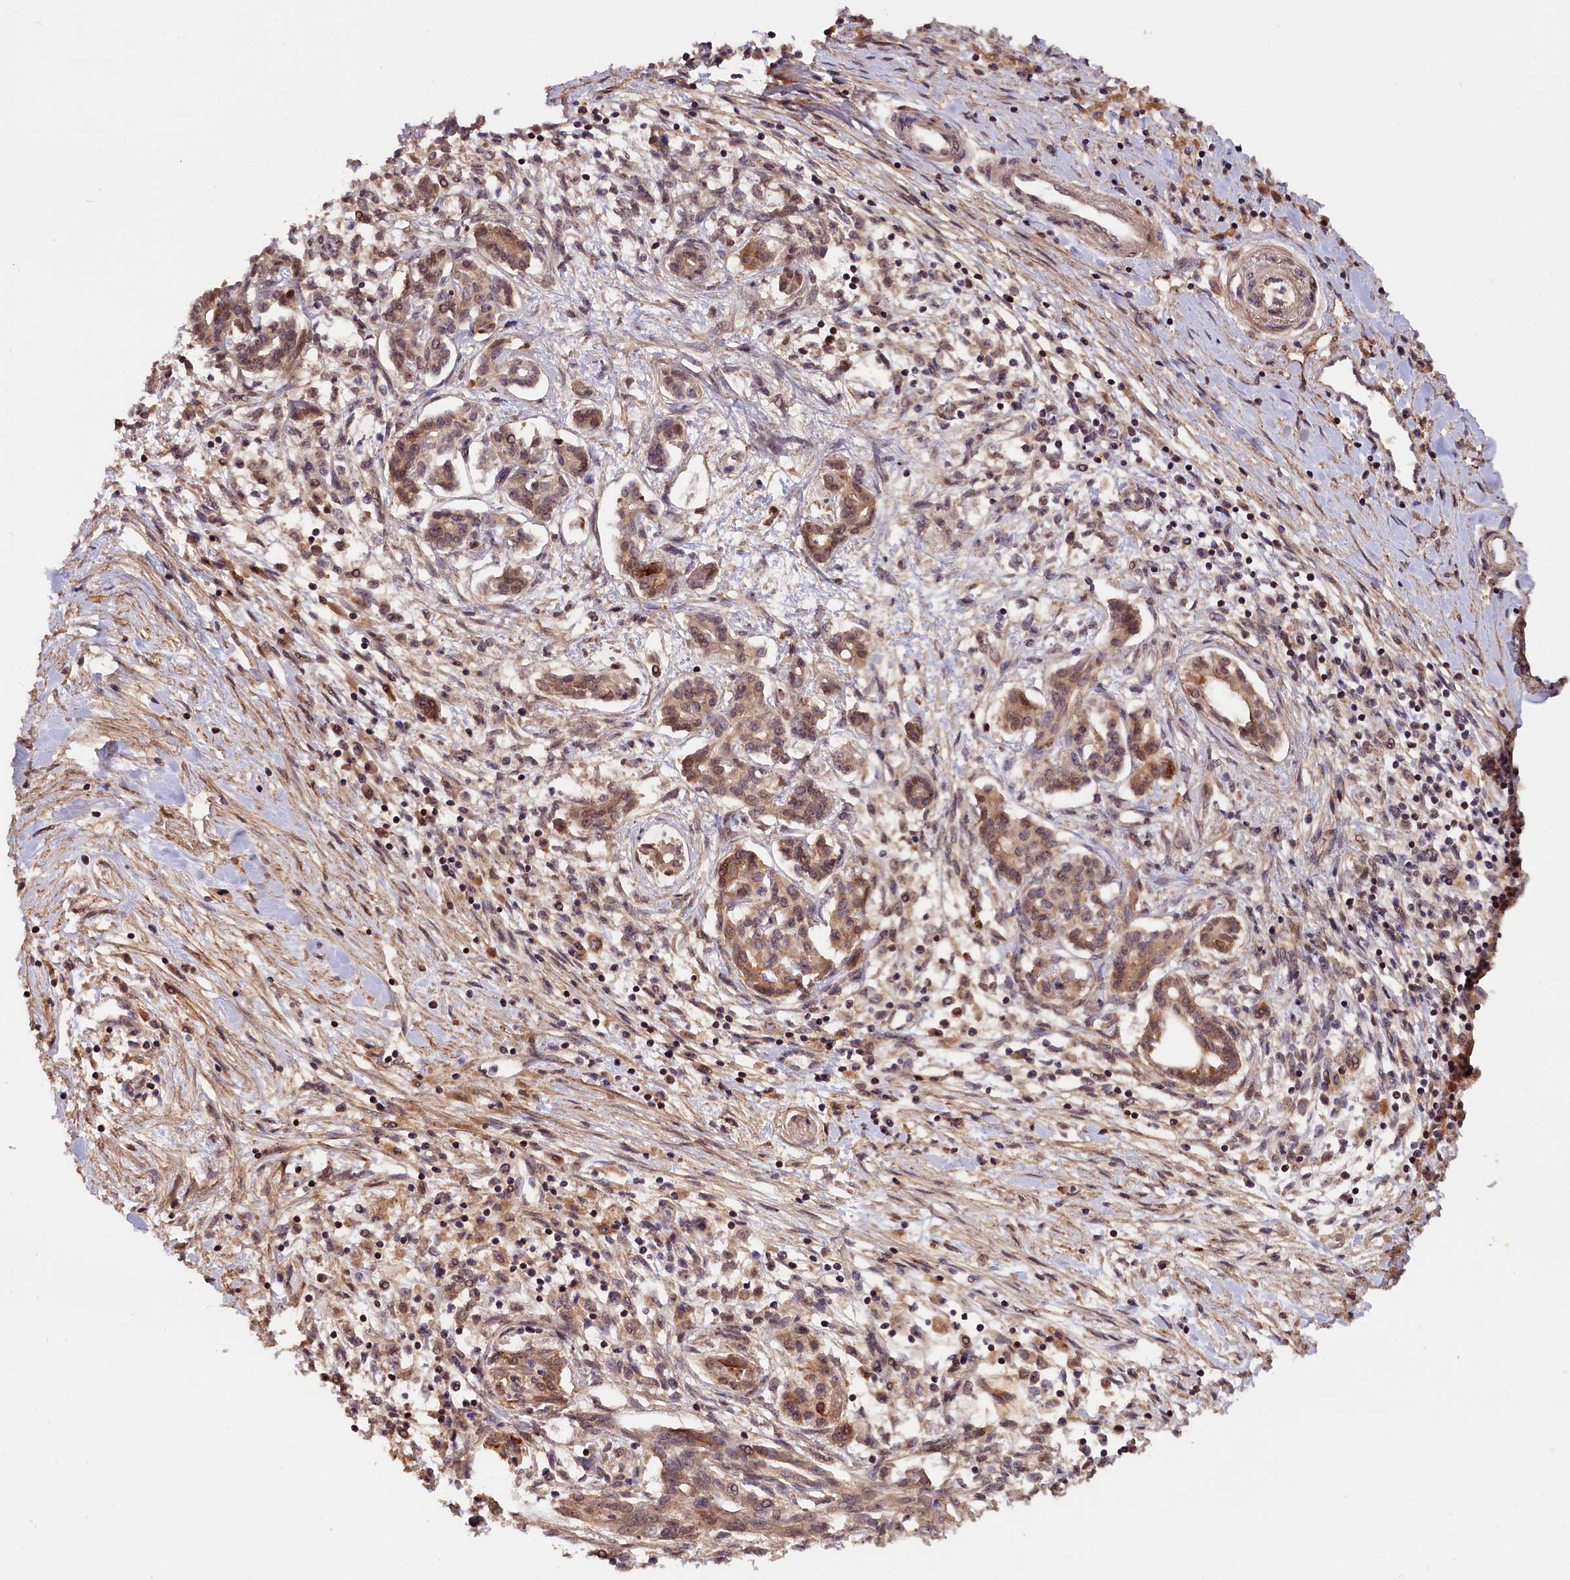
{"staining": {"intensity": "moderate", "quantity": ">75%", "location": "cytoplasmic/membranous,nuclear"}, "tissue": "pancreatic cancer", "cell_type": "Tumor cells", "image_type": "cancer", "snomed": [{"axis": "morphology", "description": "Adenocarcinoma, NOS"}, {"axis": "topography", "description": "Pancreas"}], "caption": "Protein staining reveals moderate cytoplasmic/membranous and nuclear expression in about >75% of tumor cells in pancreatic cancer (adenocarcinoma).", "gene": "ZNF480", "patient": {"sex": "female", "age": 50}}